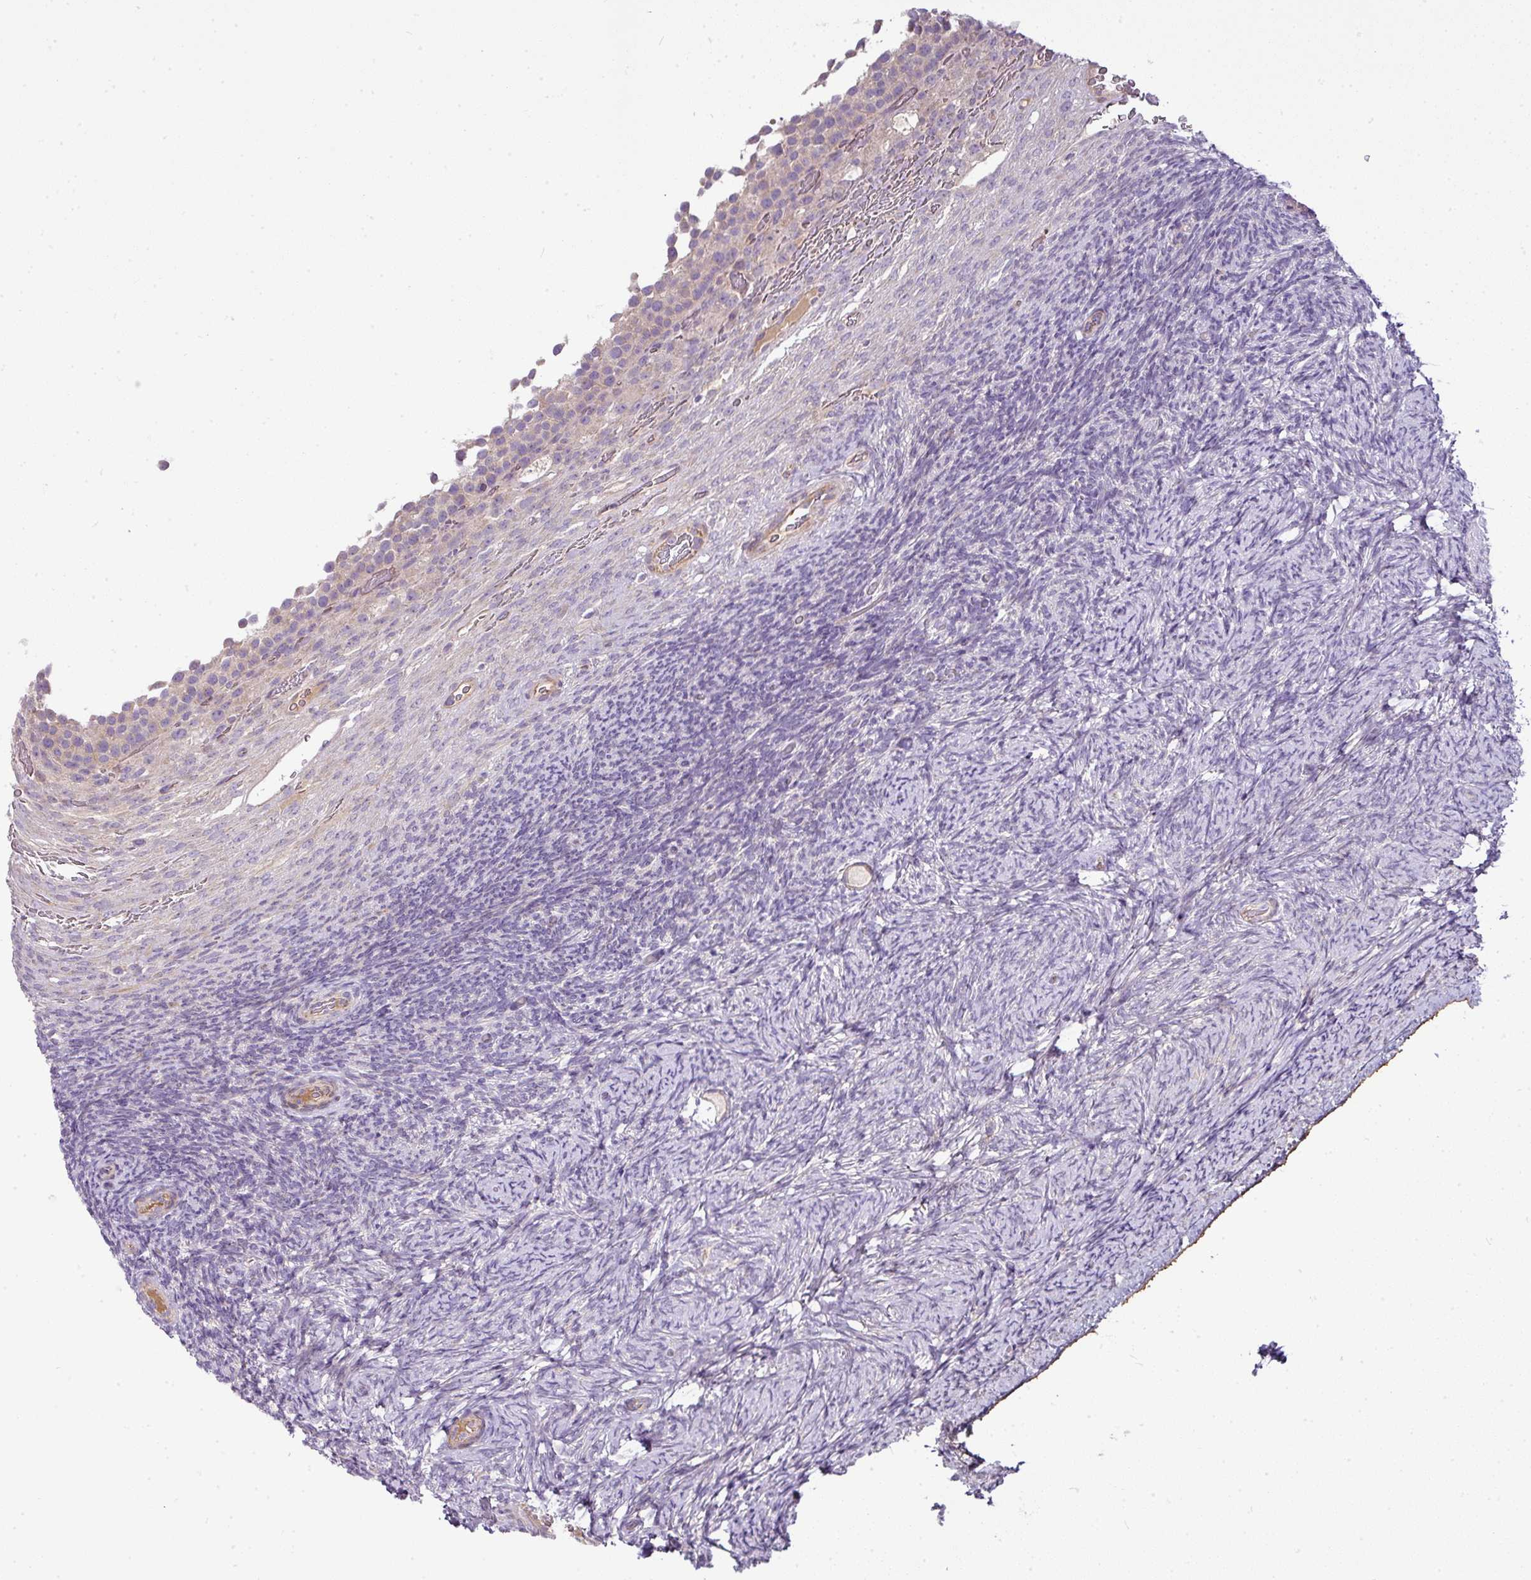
{"staining": {"intensity": "negative", "quantity": "none", "location": "none"}, "tissue": "ovary", "cell_type": "Follicle cells", "image_type": "normal", "snomed": [{"axis": "morphology", "description": "Normal tissue, NOS"}, {"axis": "topography", "description": "Ovary"}], "caption": "This is an immunohistochemistry micrograph of benign ovary. There is no expression in follicle cells.", "gene": "GAN", "patient": {"sex": "female", "age": 34}}